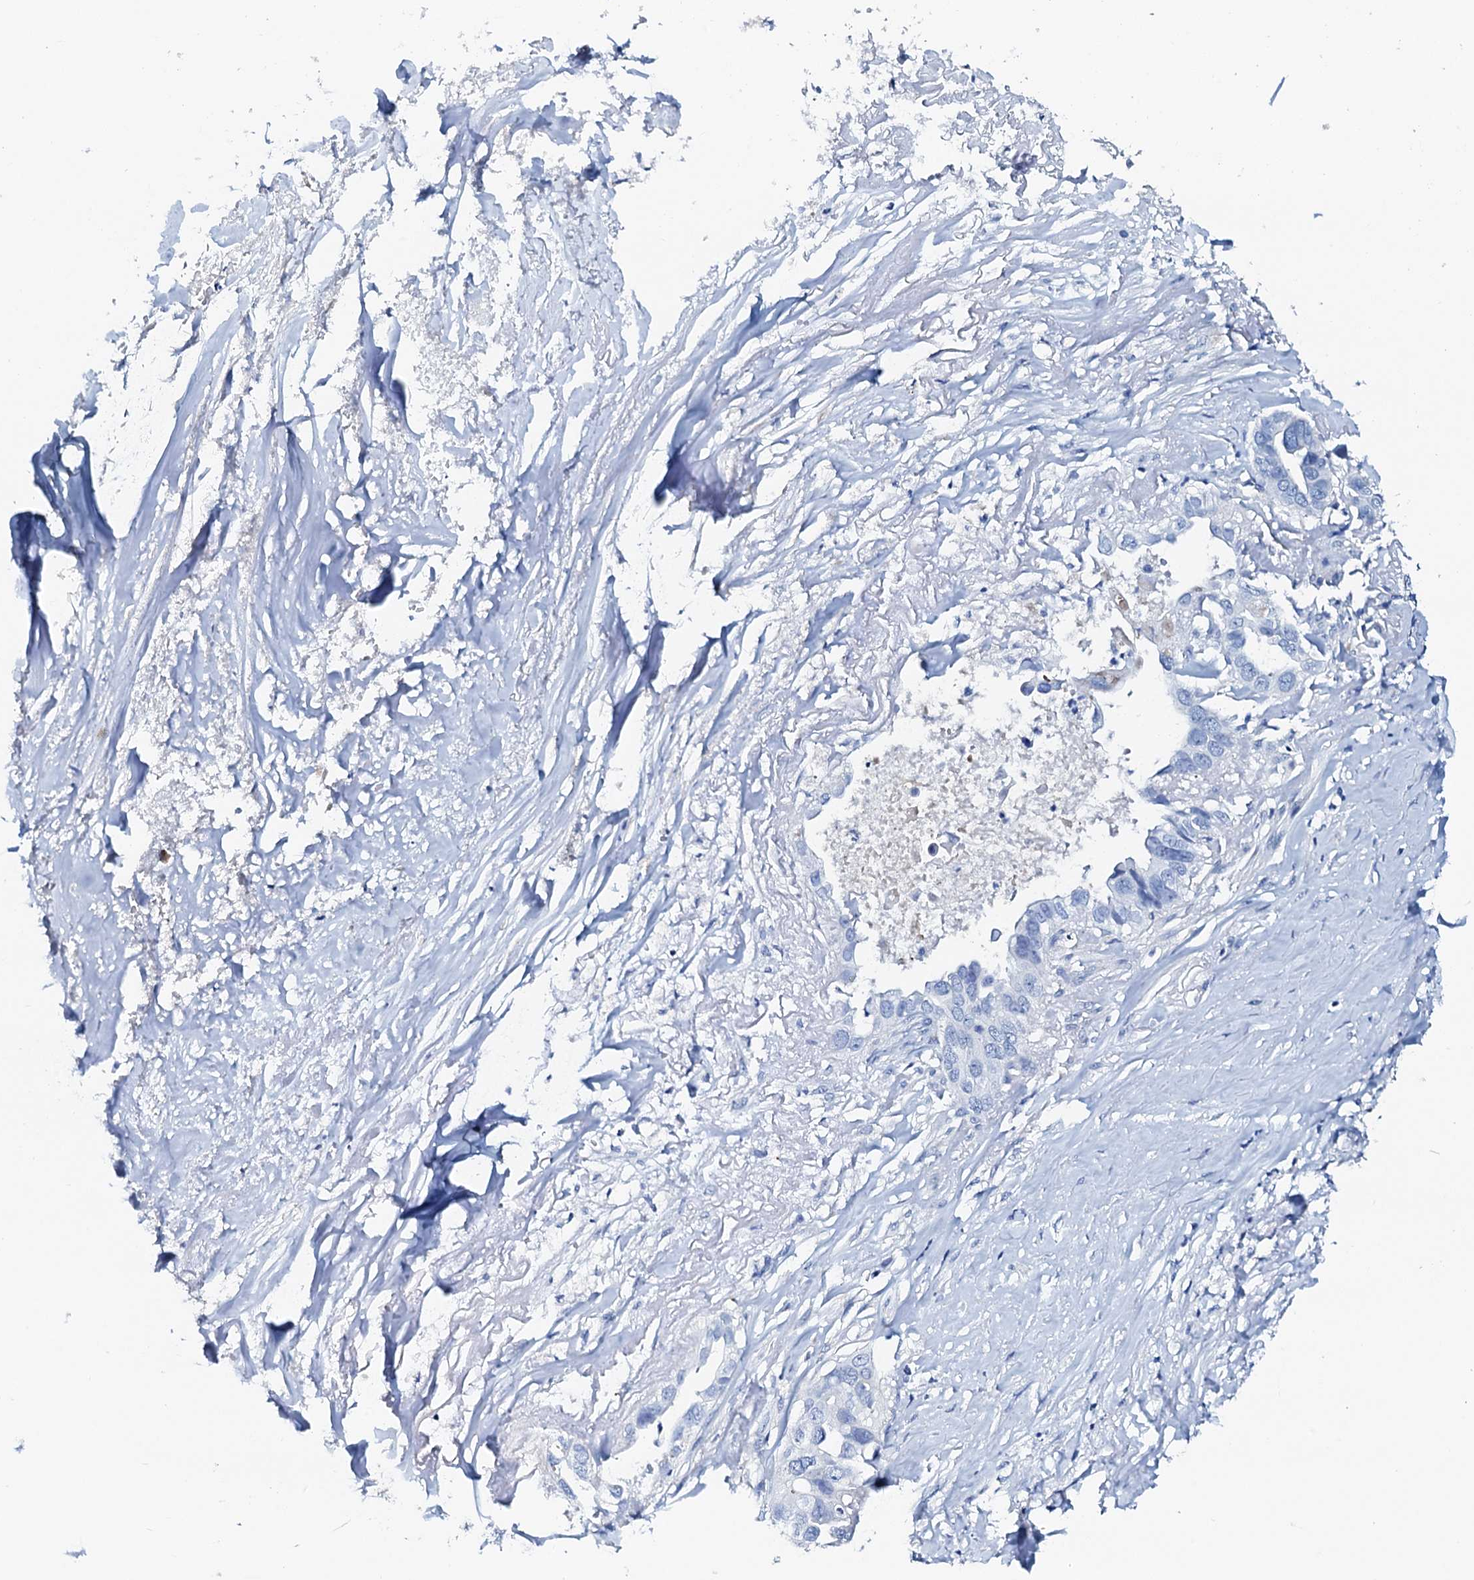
{"staining": {"intensity": "negative", "quantity": "none", "location": "none"}, "tissue": "liver cancer", "cell_type": "Tumor cells", "image_type": "cancer", "snomed": [{"axis": "morphology", "description": "Cholangiocarcinoma"}, {"axis": "topography", "description": "Liver"}], "caption": "An immunohistochemistry histopathology image of liver cancer is shown. There is no staining in tumor cells of liver cancer.", "gene": "AMER2", "patient": {"sex": "female", "age": 79}}